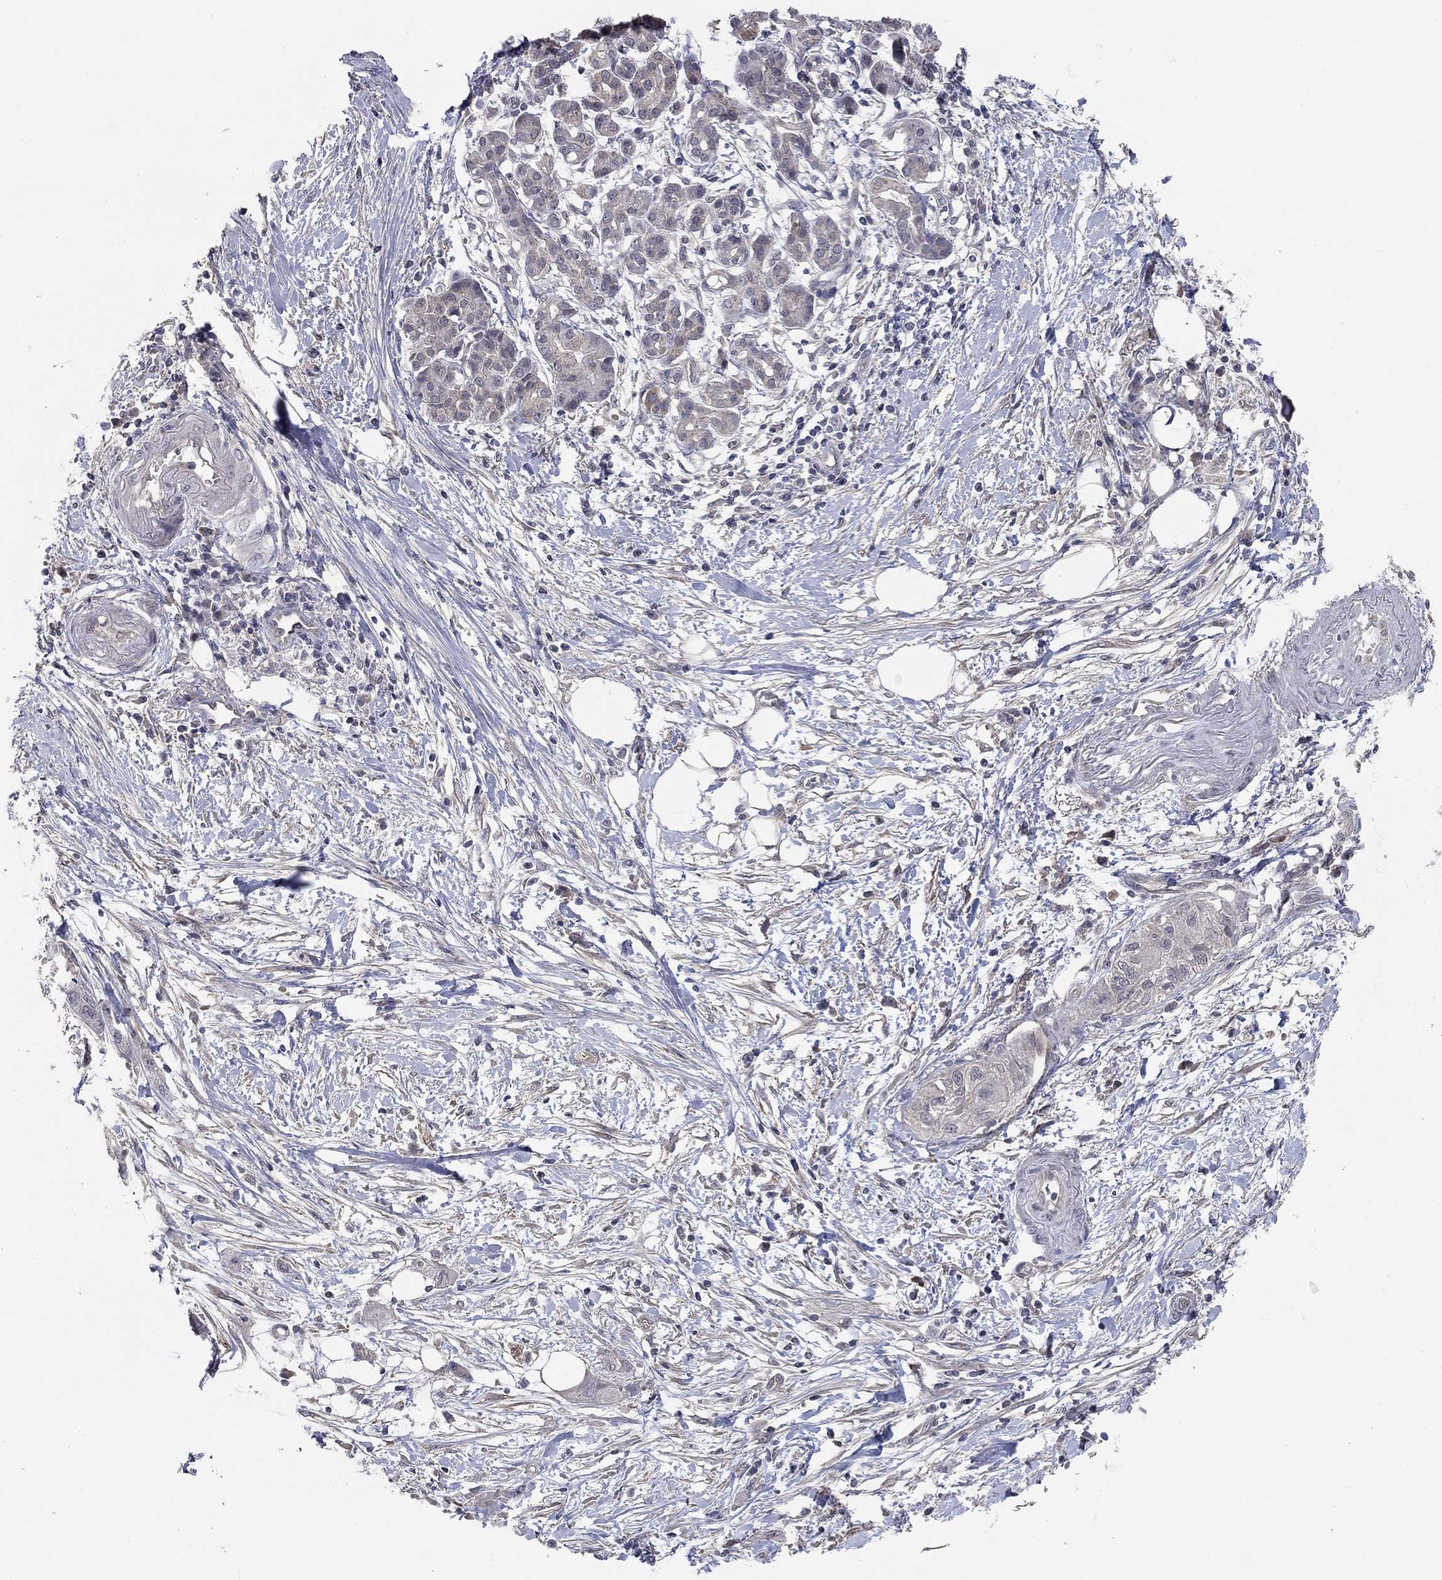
{"staining": {"intensity": "negative", "quantity": "none", "location": "none"}, "tissue": "pancreatic cancer", "cell_type": "Tumor cells", "image_type": "cancer", "snomed": [{"axis": "morphology", "description": "Adenocarcinoma, NOS"}, {"axis": "topography", "description": "Pancreas"}], "caption": "Tumor cells are negative for brown protein staining in adenocarcinoma (pancreatic).", "gene": "WASF3", "patient": {"sex": "male", "age": 72}}